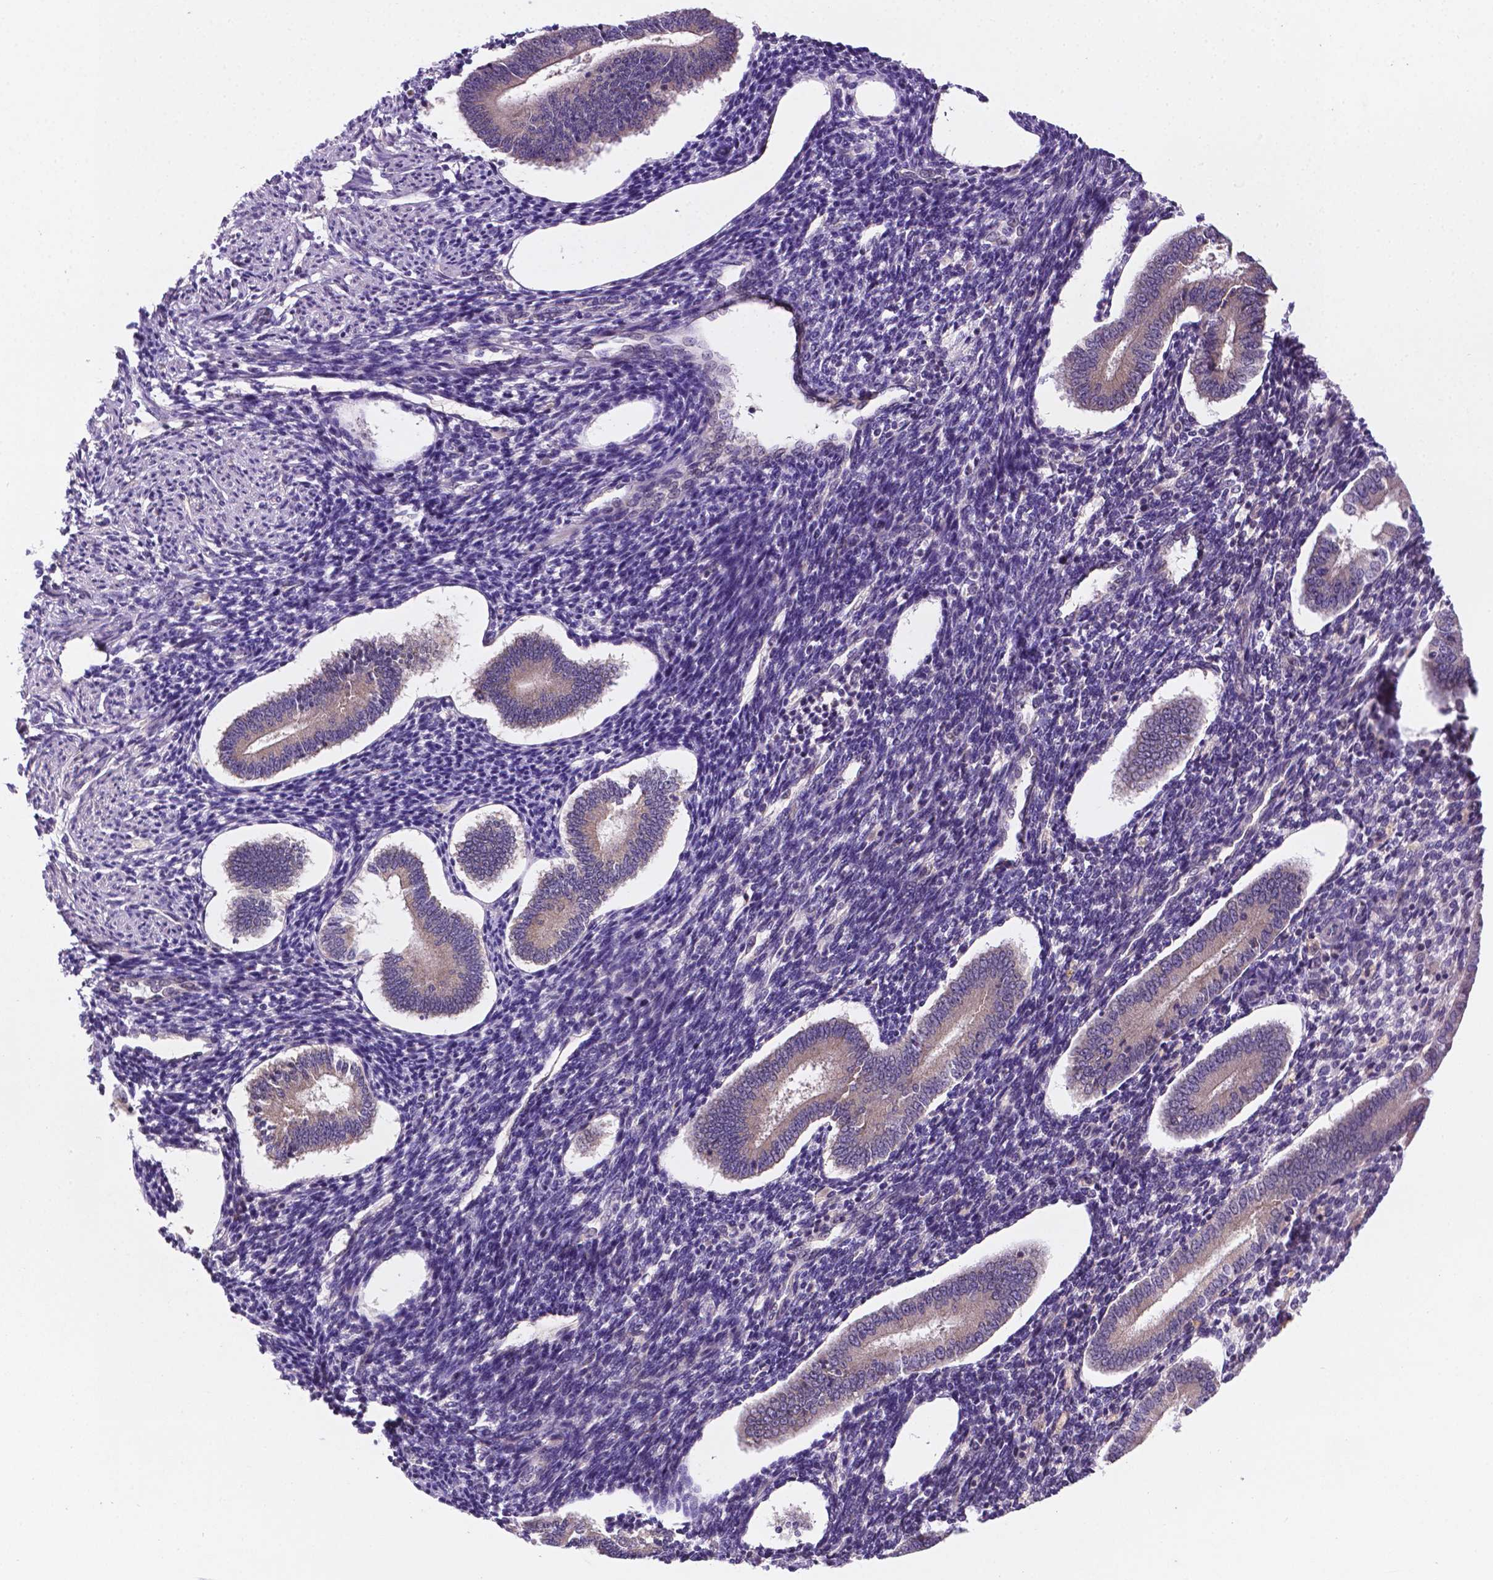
{"staining": {"intensity": "negative", "quantity": "none", "location": "none"}, "tissue": "endometrium", "cell_type": "Cells in endometrial stroma", "image_type": "normal", "snomed": [{"axis": "morphology", "description": "Normal tissue, NOS"}, {"axis": "topography", "description": "Endometrium"}], "caption": "A micrograph of endometrium stained for a protein shows no brown staining in cells in endometrial stroma.", "gene": "TM4SF20", "patient": {"sex": "female", "age": 40}}